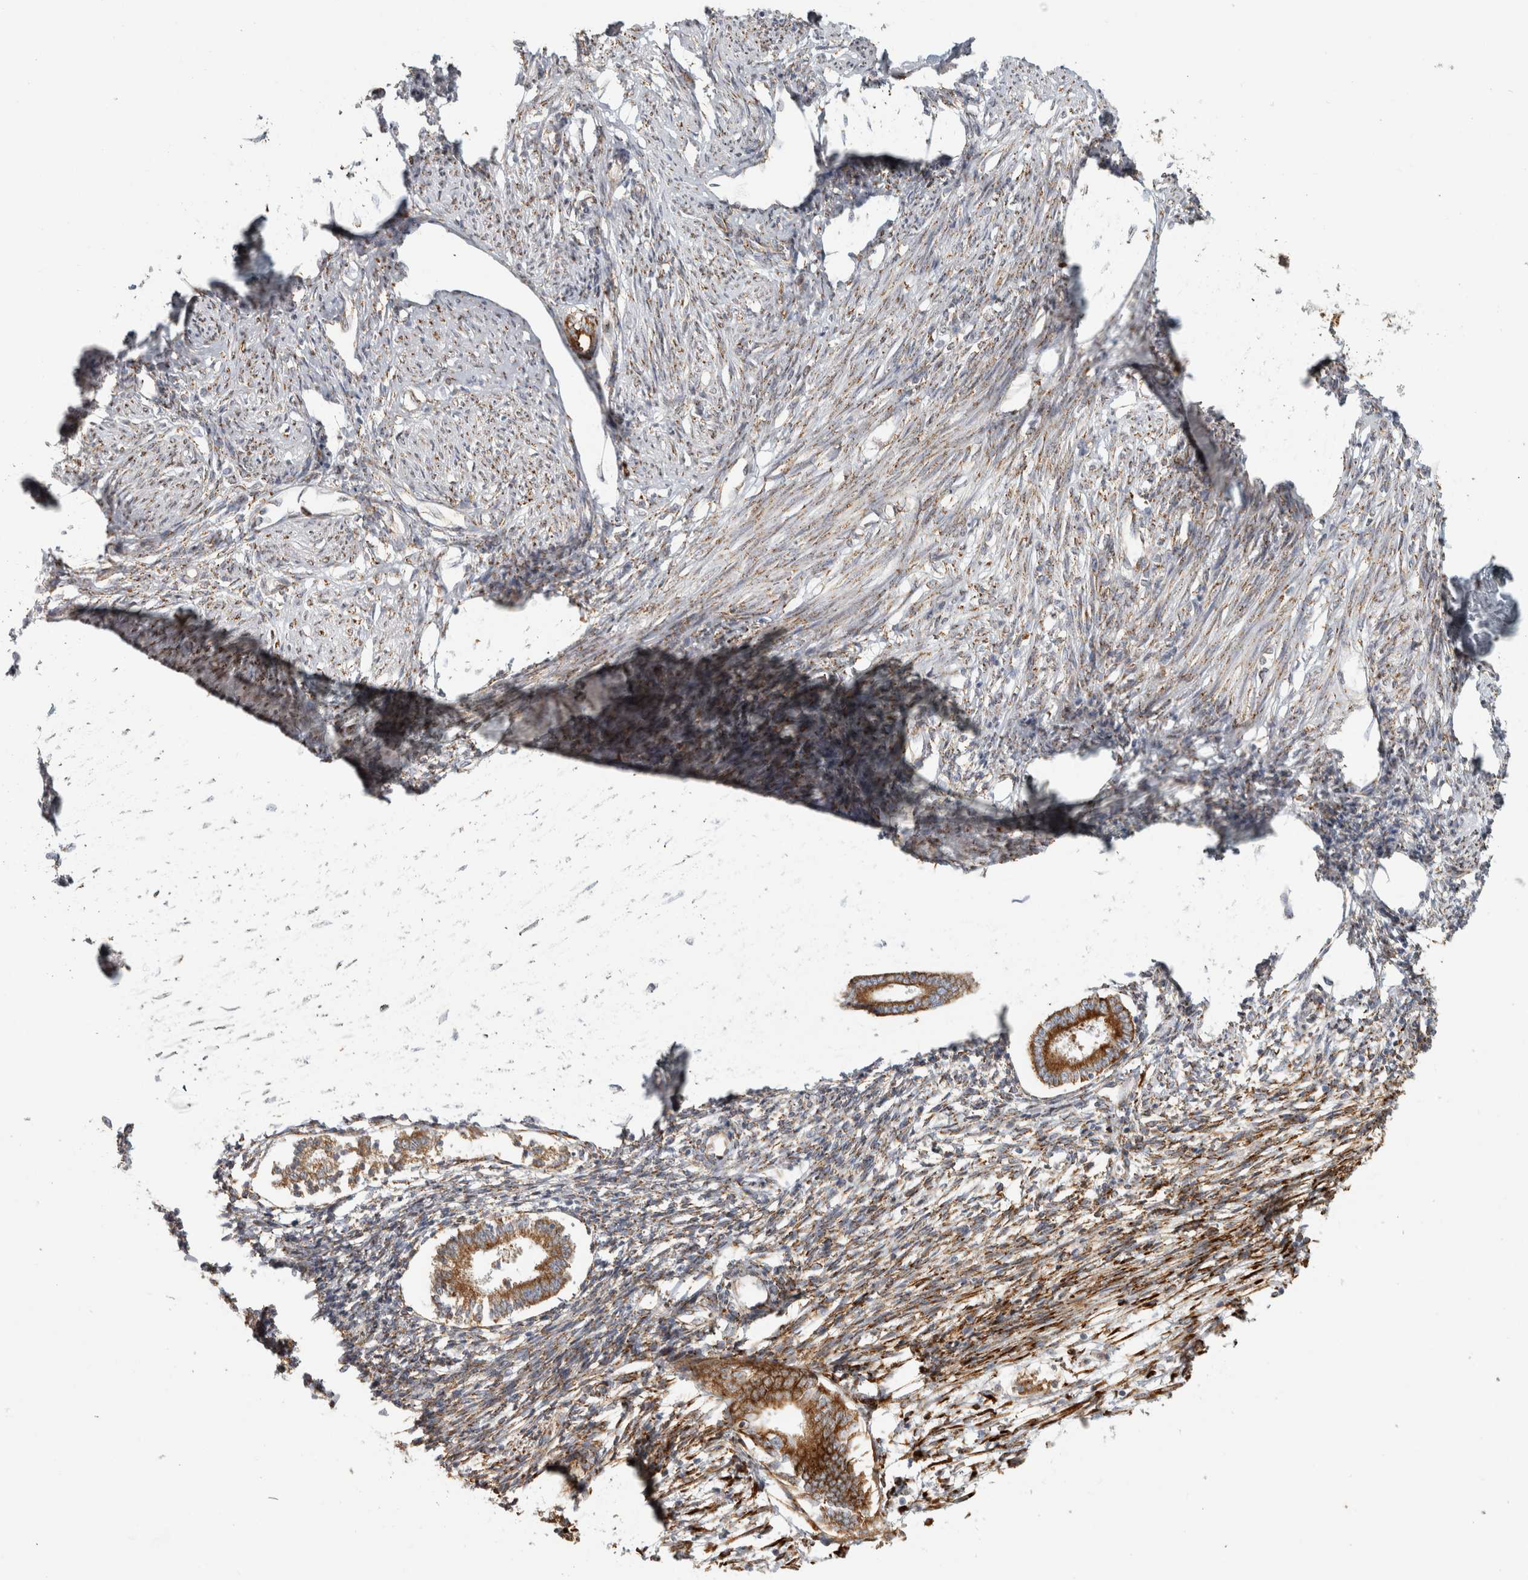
{"staining": {"intensity": "moderate", "quantity": ">75%", "location": "cytoplasmic/membranous"}, "tissue": "endometrium", "cell_type": "Cells in endometrial stroma", "image_type": "normal", "snomed": [{"axis": "morphology", "description": "Normal tissue, NOS"}, {"axis": "topography", "description": "Endometrium"}], "caption": "Moderate cytoplasmic/membranous staining for a protein is present in about >75% of cells in endometrial stroma of unremarkable endometrium using immunohistochemistry (IHC).", "gene": "OSTN", "patient": {"sex": "female", "age": 56}}